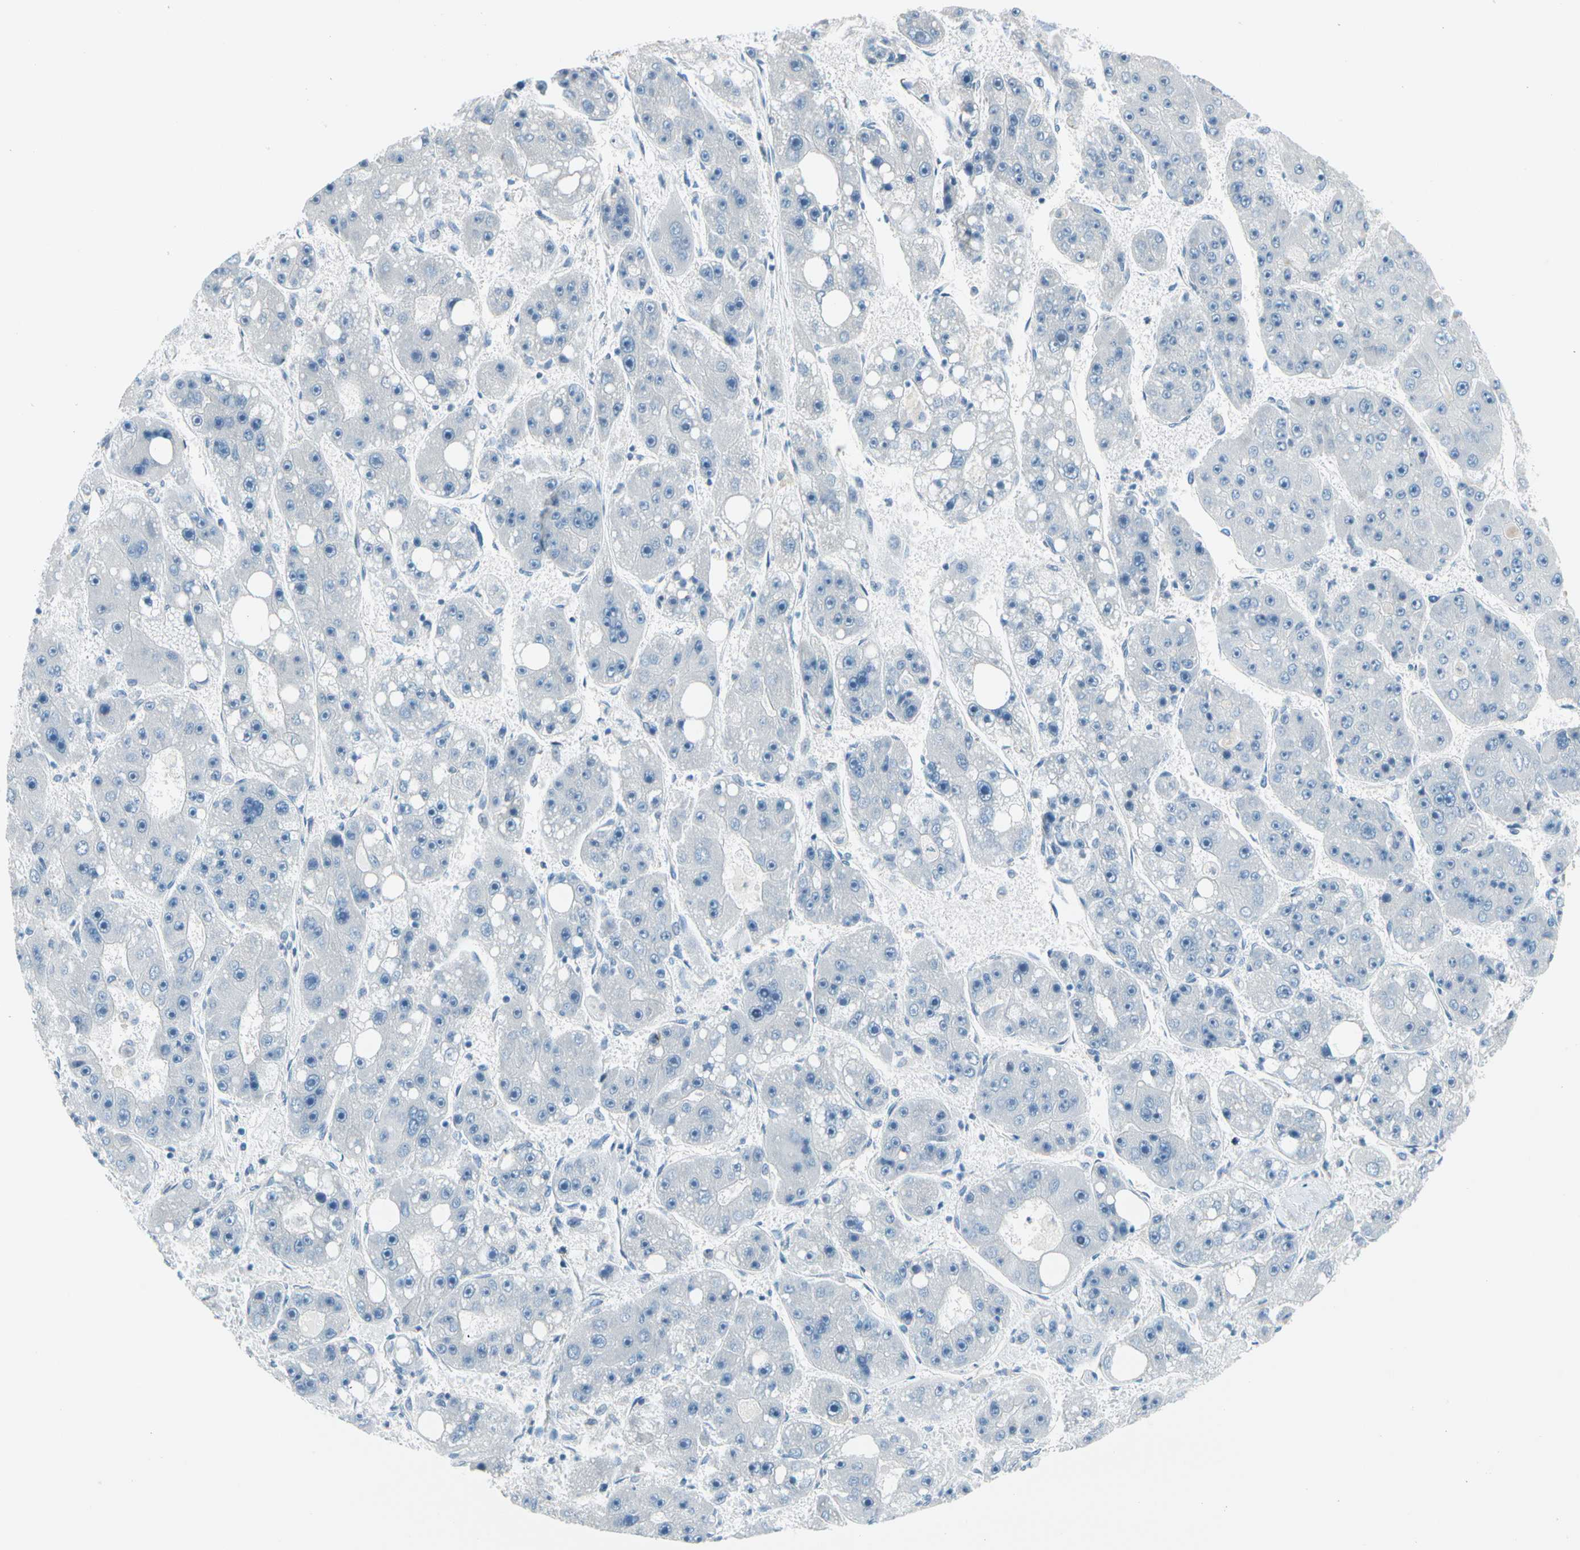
{"staining": {"intensity": "negative", "quantity": "none", "location": "none"}, "tissue": "liver cancer", "cell_type": "Tumor cells", "image_type": "cancer", "snomed": [{"axis": "morphology", "description": "Carcinoma, Hepatocellular, NOS"}, {"axis": "topography", "description": "Liver"}], "caption": "A micrograph of human liver hepatocellular carcinoma is negative for staining in tumor cells.", "gene": "STK40", "patient": {"sex": "female", "age": 61}}